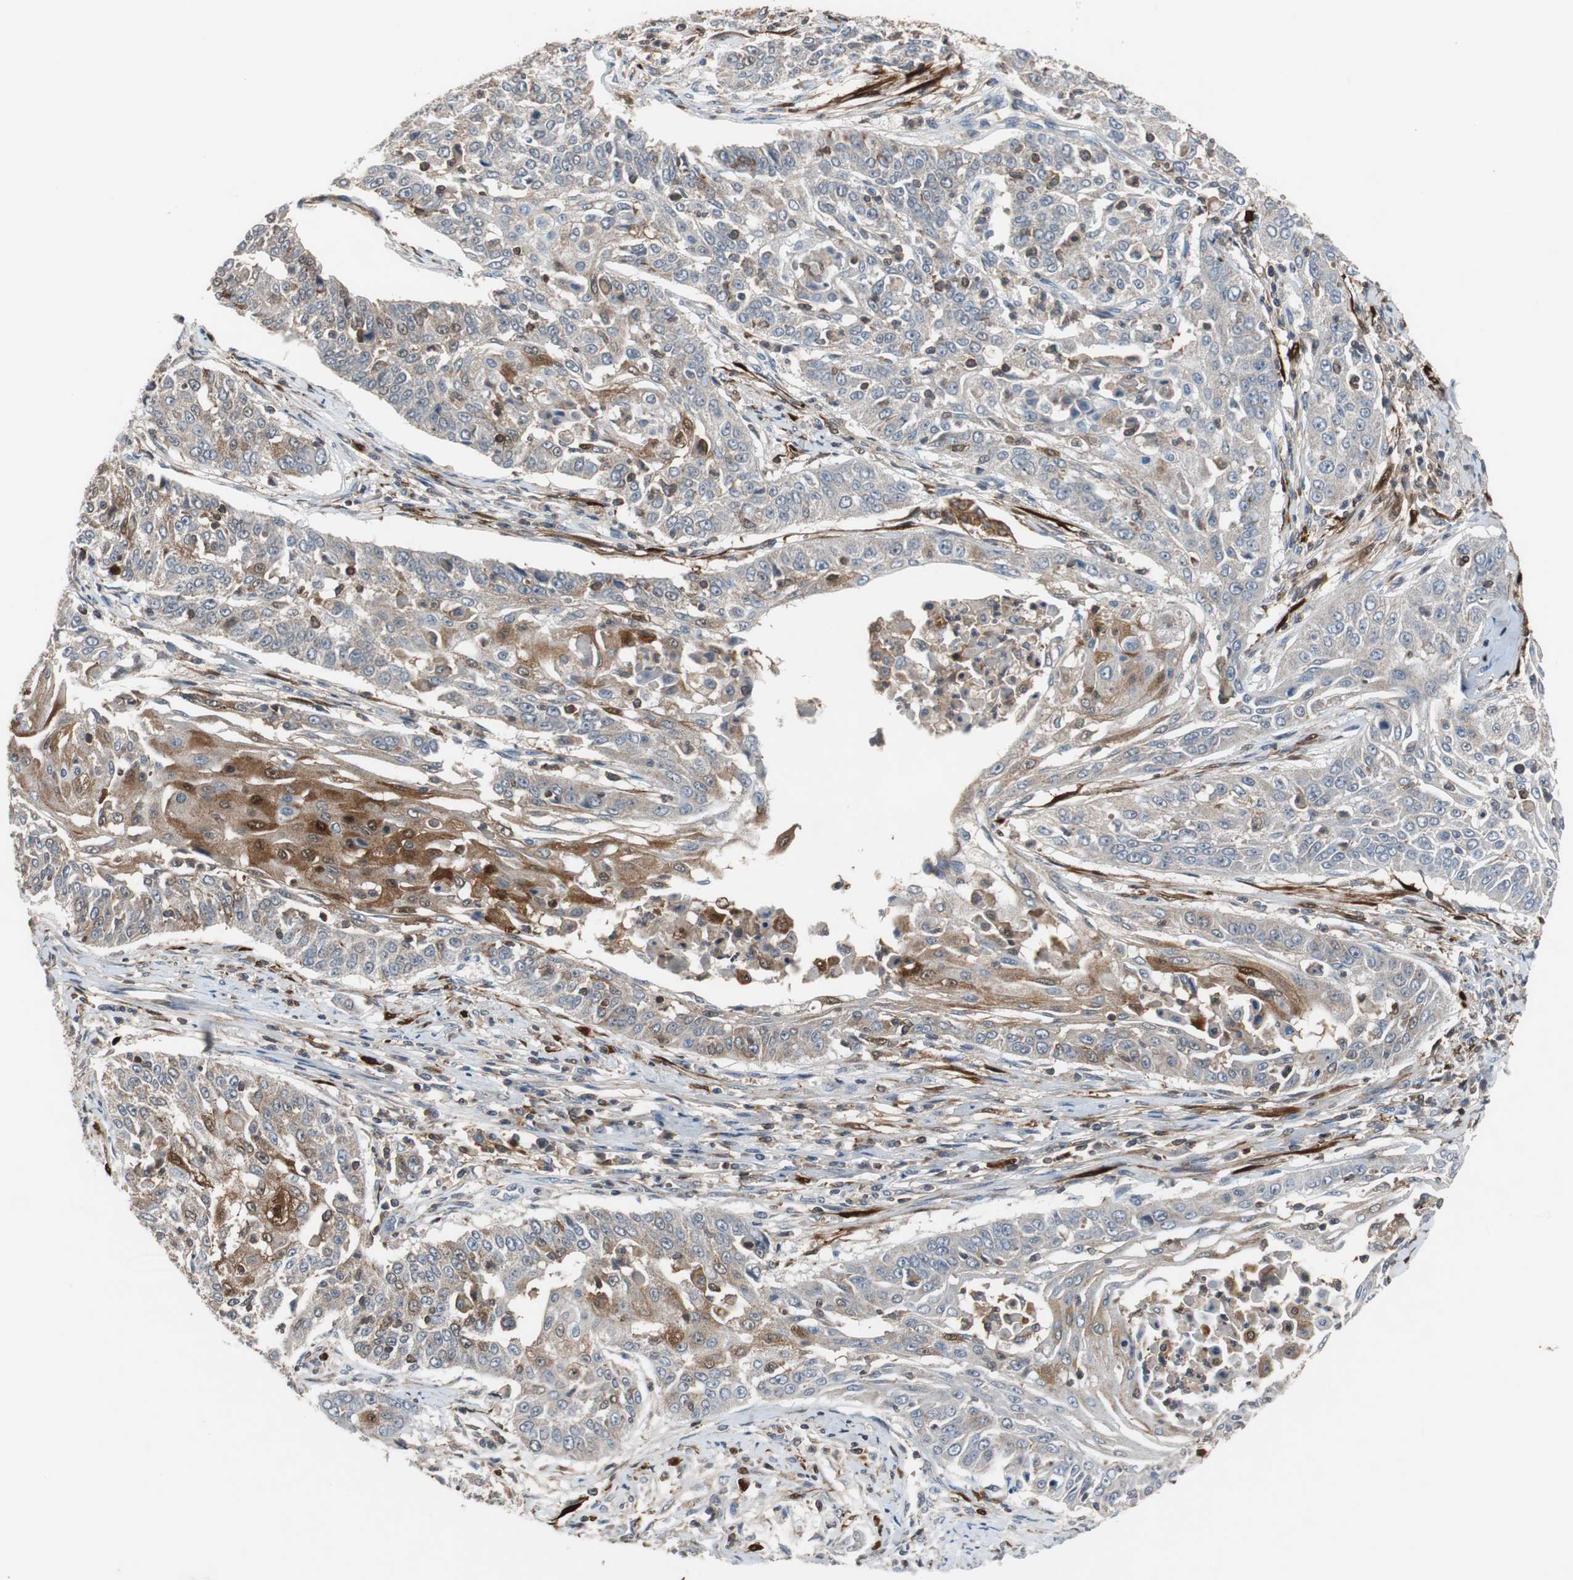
{"staining": {"intensity": "moderate", "quantity": "25%-75%", "location": "cytoplasmic/membranous"}, "tissue": "cervical cancer", "cell_type": "Tumor cells", "image_type": "cancer", "snomed": [{"axis": "morphology", "description": "Squamous cell carcinoma, NOS"}, {"axis": "topography", "description": "Cervix"}], "caption": "Immunohistochemistry (IHC) (DAB (3,3'-diaminobenzidine)) staining of cervical cancer (squamous cell carcinoma) exhibits moderate cytoplasmic/membranous protein staining in about 25%-75% of tumor cells.", "gene": "CALB2", "patient": {"sex": "female", "age": 33}}